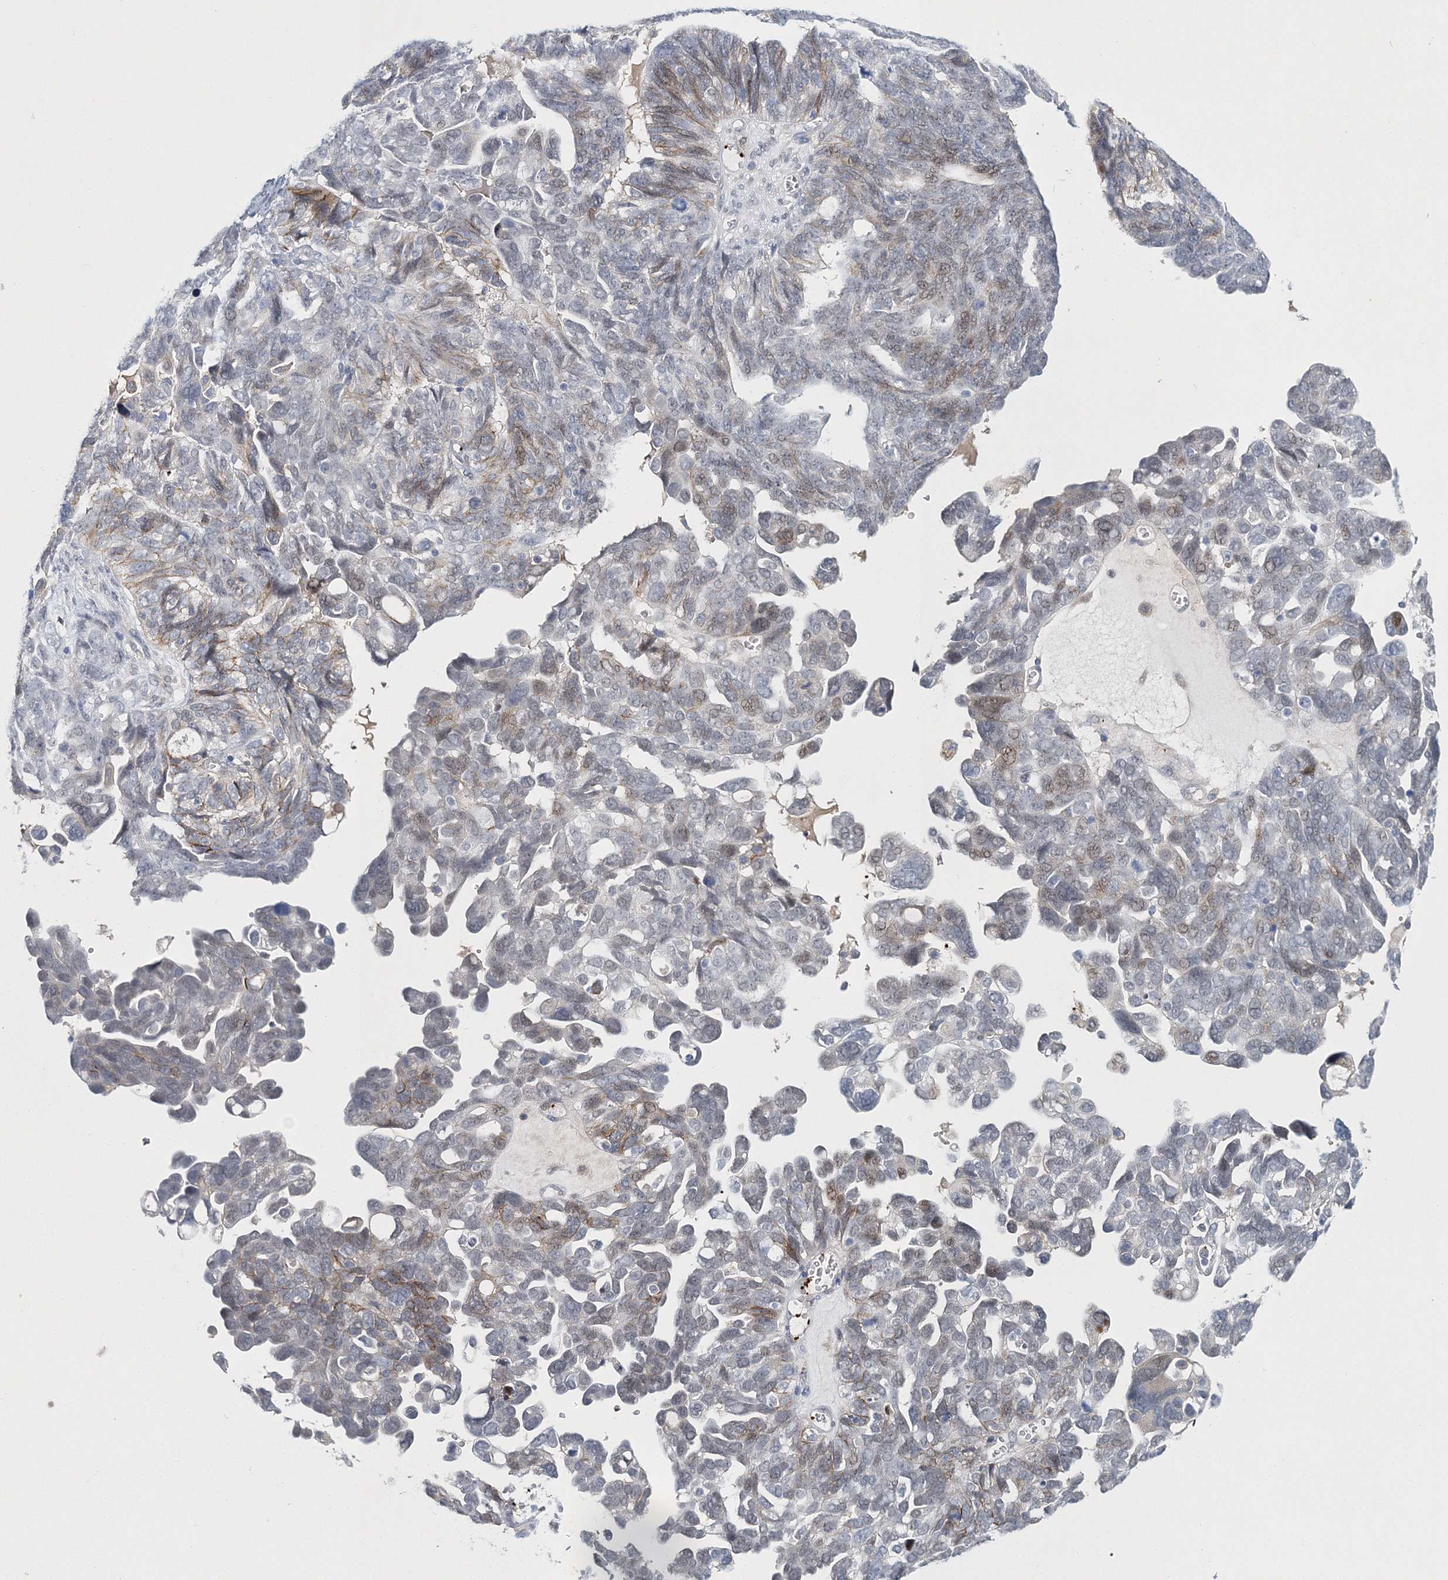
{"staining": {"intensity": "weak", "quantity": "<25%", "location": "nuclear"}, "tissue": "ovarian cancer", "cell_type": "Tumor cells", "image_type": "cancer", "snomed": [{"axis": "morphology", "description": "Cystadenocarcinoma, serous, NOS"}, {"axis": "topography", "description": "Ovary"}], "caption": "Photomicrograph shows no protein staining in tumor cells of ovarian cancer (serous cystadenocarcinoma) tissue.", "gene": "MYOZ2", "patient": {"sex": "female", "age": 79}}